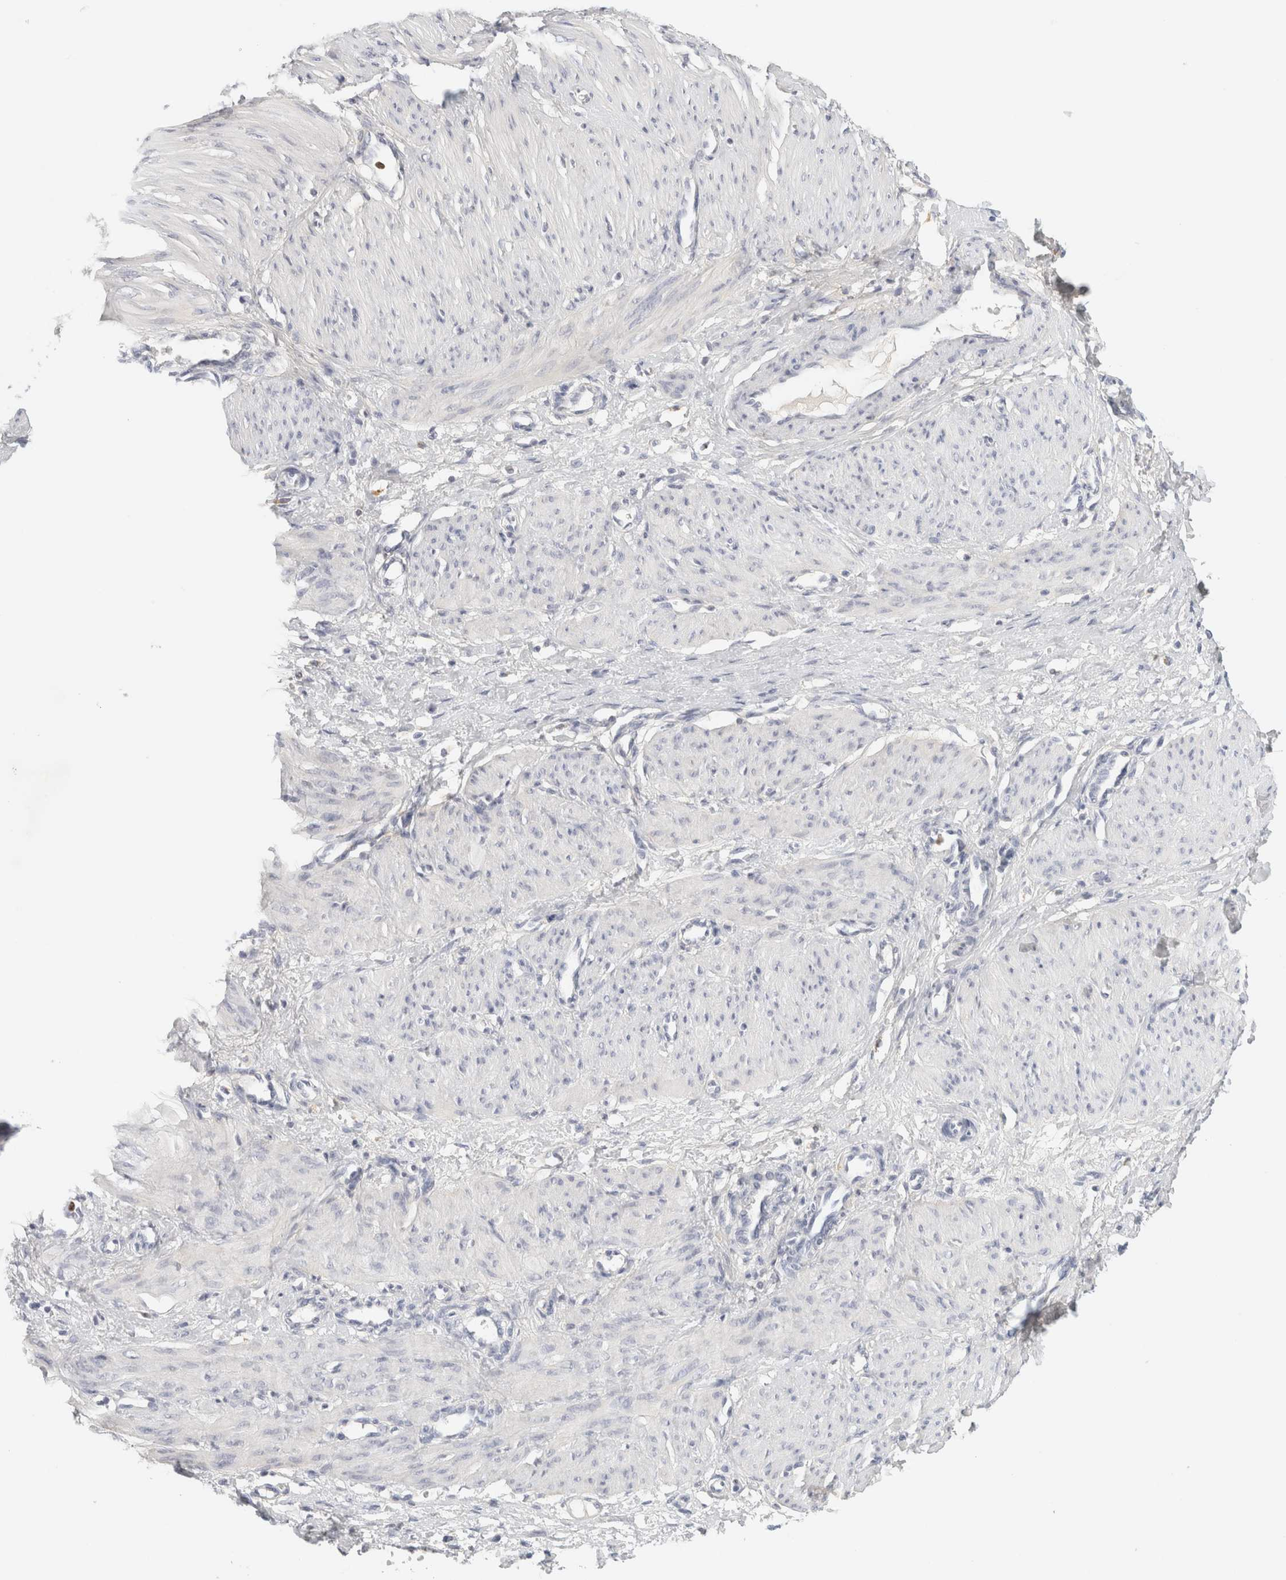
{"staining": {"intensity": "negative", "quantity": "none", "location": "none"}, "tissue": "smooth muscle", "cell_type": "Smooth muscle cells", "image_type": "normal", "snomed": [{"axis": "morphology", "description": "Normal tissue, NOS"}, {"axis": "topography", "description": "Endometrium"}], "caption": "IHC image of normal smooth muscle: human smooth muscle stained with DAB (3,3'-diaminobenzidine) exhibits no significant protein positivity in smooth muscle cells.", "gene": "FGL2", "patient": {"sex": "female", "age": 33}}